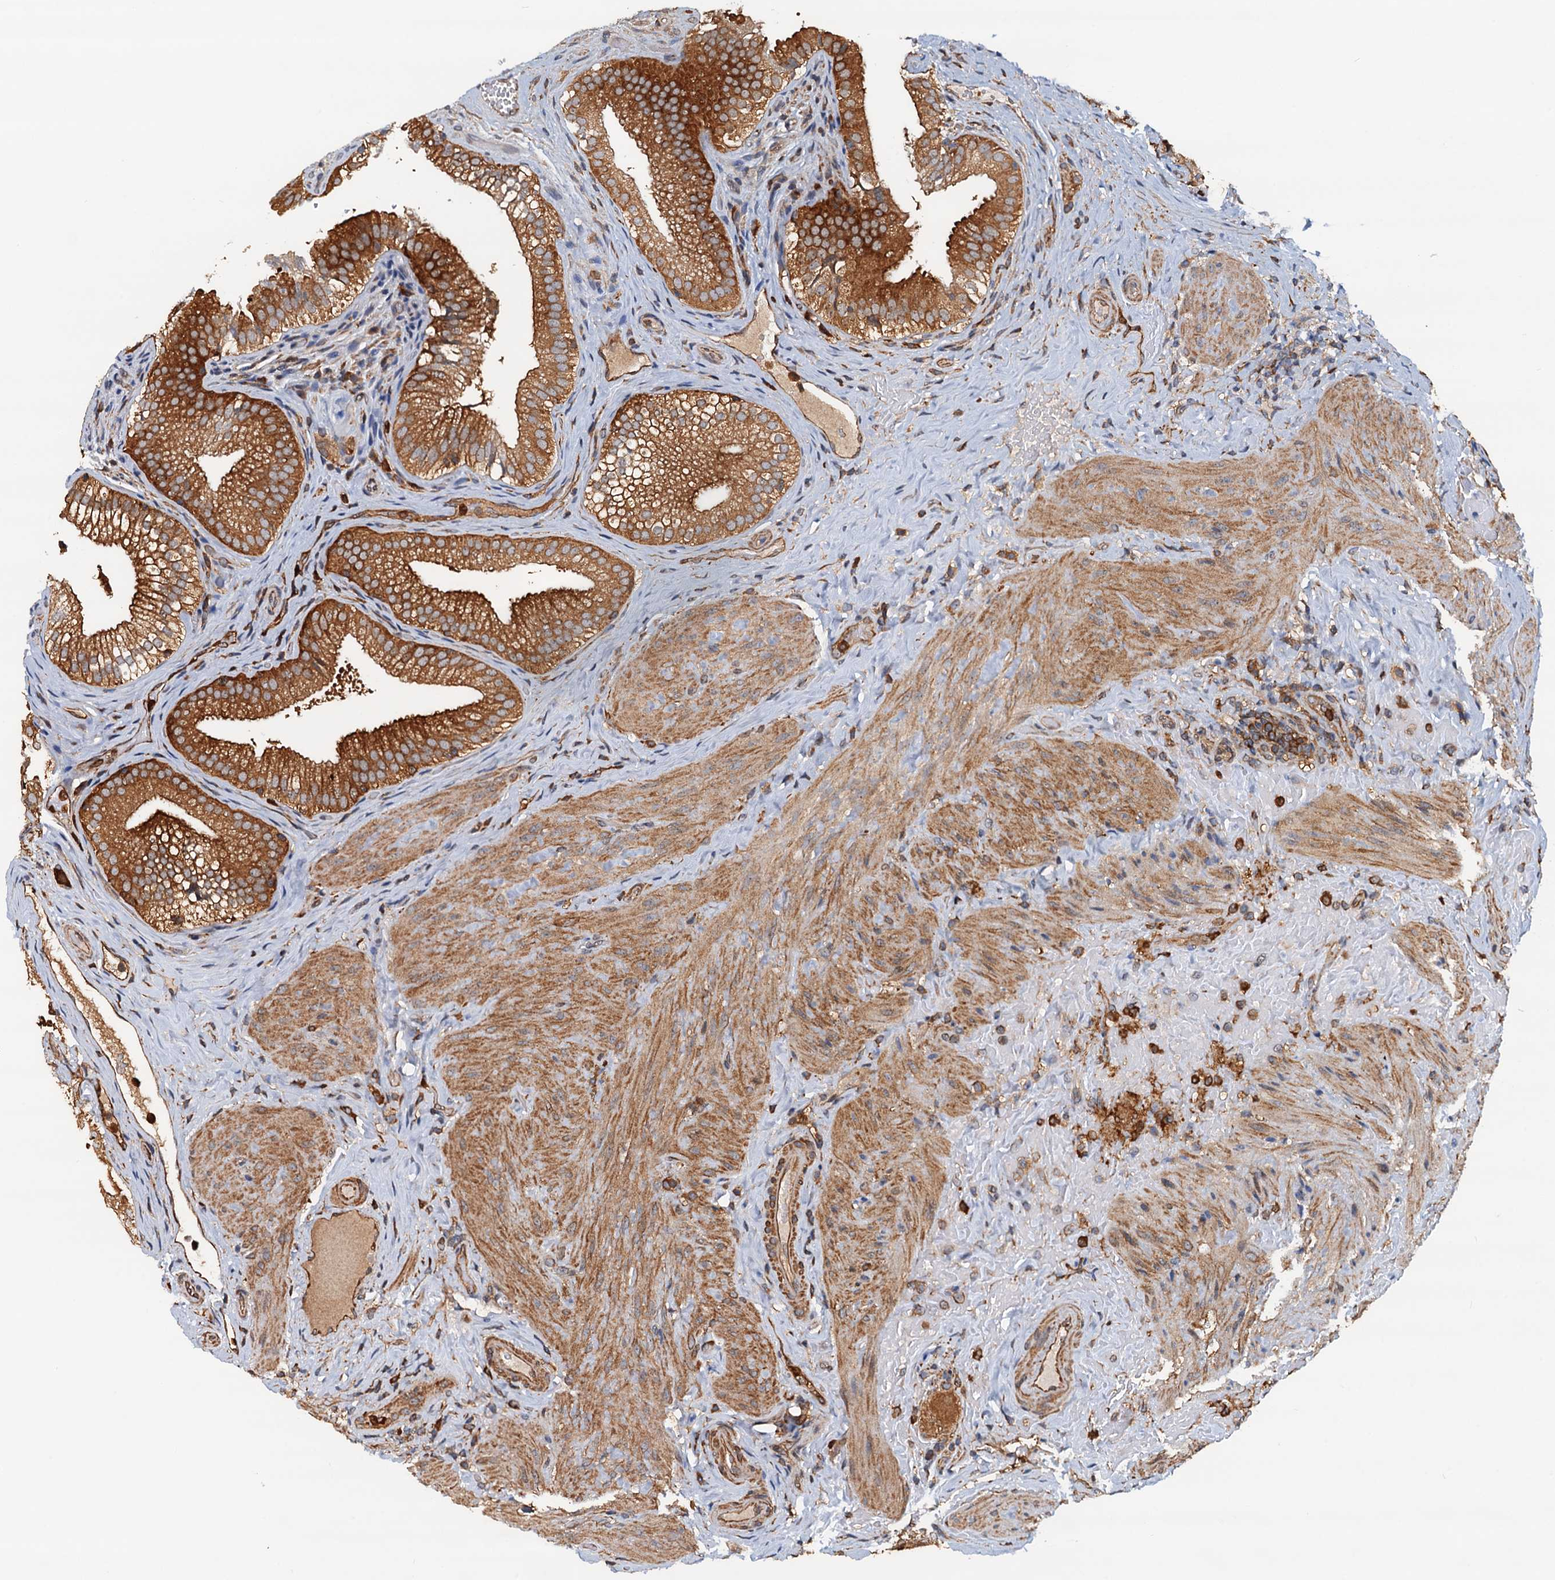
{"staining": {"intensity": "strong", "quantity": ">75%", "location": "cytoplasmic/membranous"}, "tissue": "gallbladder", "cell_type": "Glandular cells", "image_type": "normal", "snomed": [{"axis": "morphology", "description": "Normal tissue, NOS"}, {"axis": "topography", "description": "Gallbladder"}], "caption": "High-power microscopy captured an immunohistochemistry histopathology image of unremarkable gallbladder, revealing strong cytoplasmic/membranous expression in about >75% of glandular cells. (brown staining indicates protein expression, while blue staining denotes nuclei).", "gene": "USP6NL", "patient": {"sex": "female", "age": 30}}